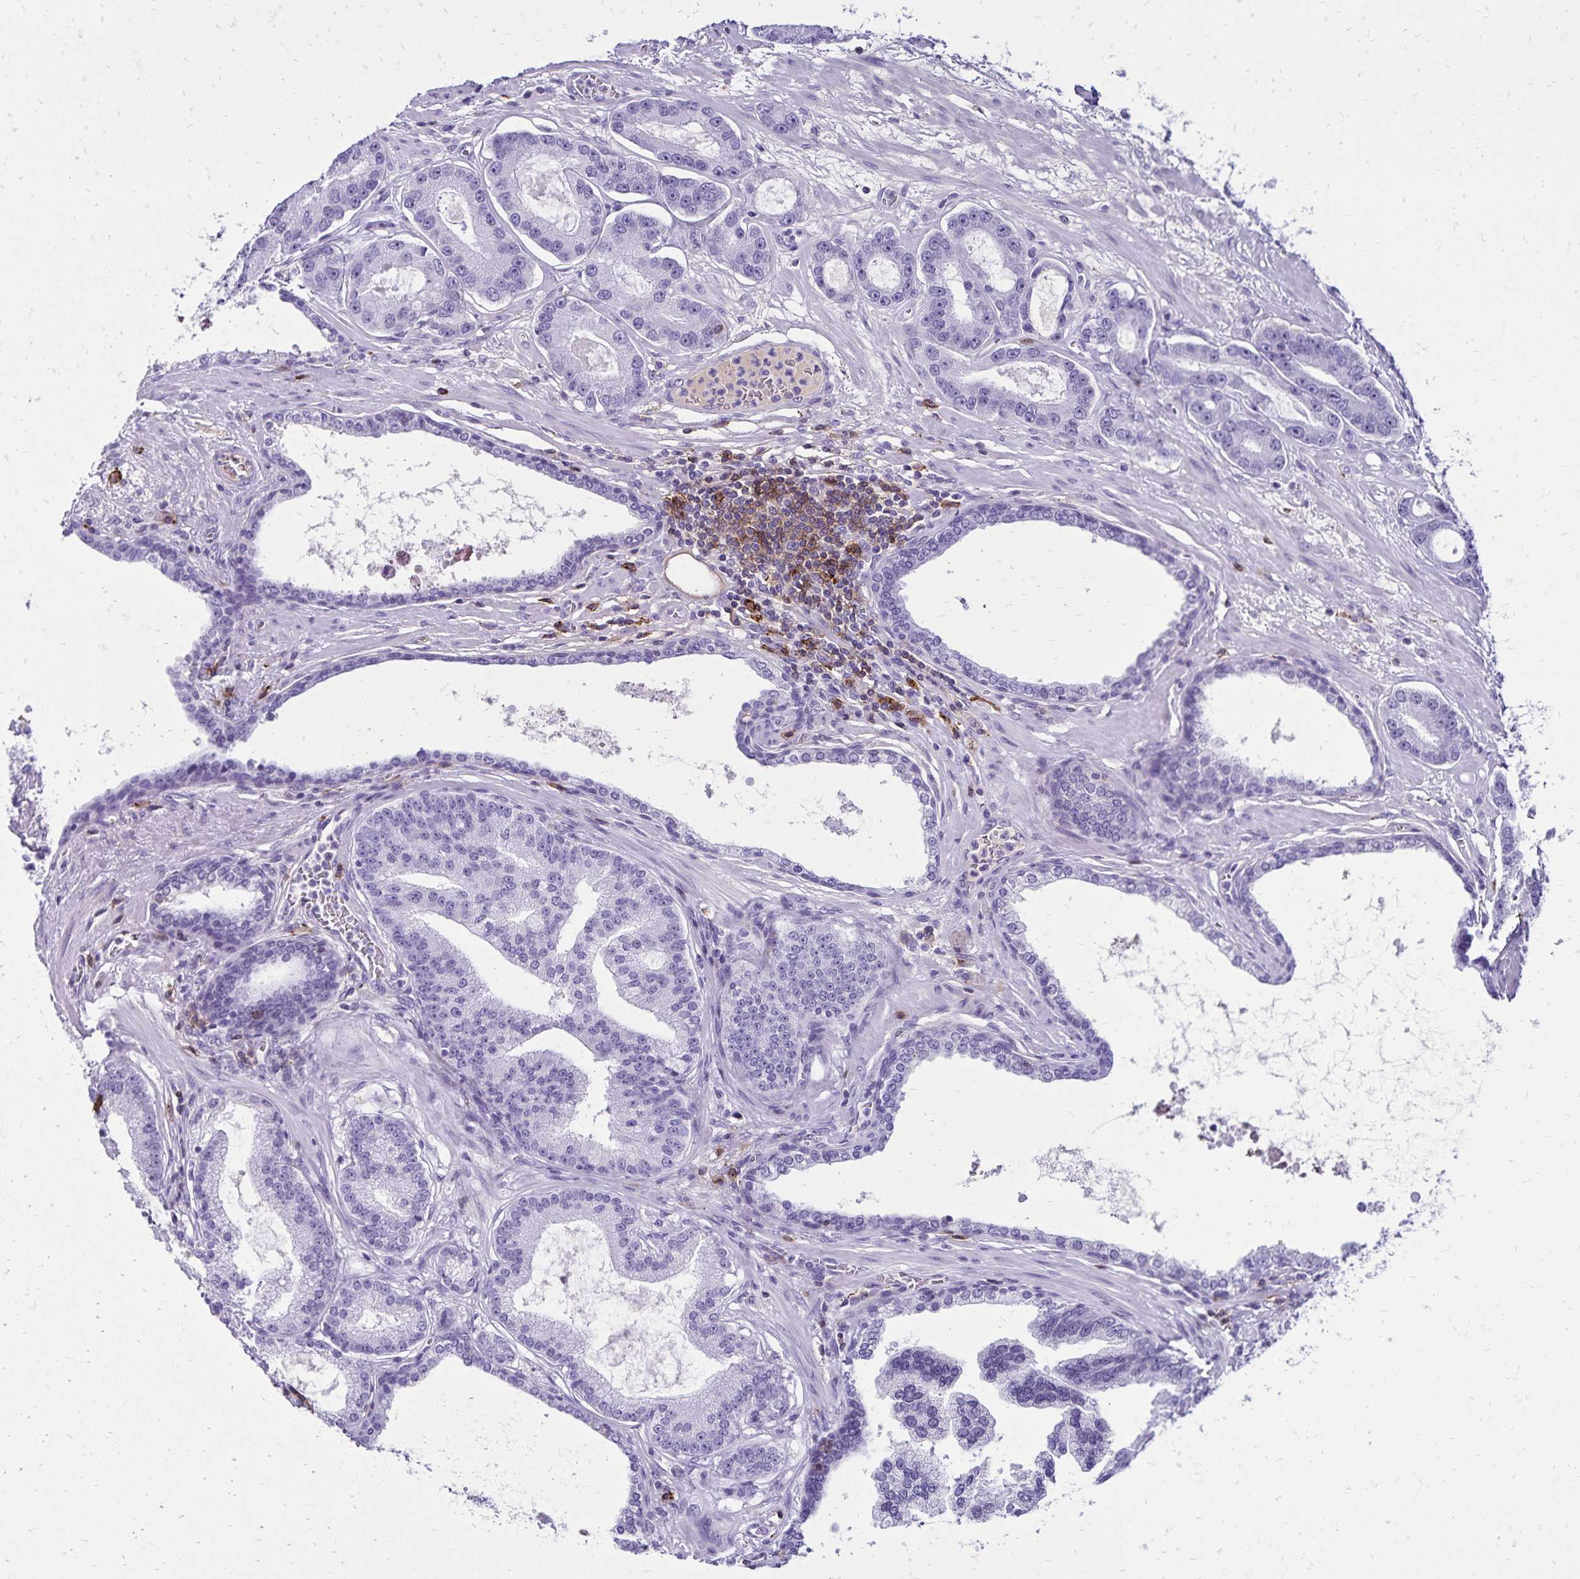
{"staining": {"intensity": "negative", "quantity": "none", "location": "none"}, "tissue": "prostate cancer", "cell_type": "Tumor cells", "image_type": "cancer", "snomed": [{"axis": "morphology", "description": "Adenocarcinoma, High grade"}, {"axis": "topography", "description": "Prostate"}], "caption": "Tumor cells show no significant staining in prostate cancer (high-grade adenocarcinoma). (Brightfield microscopy of DAB immunohistochemistry at high magnification).", "gene": "CD27", "patient": {"sex": "male", "age": 65}}